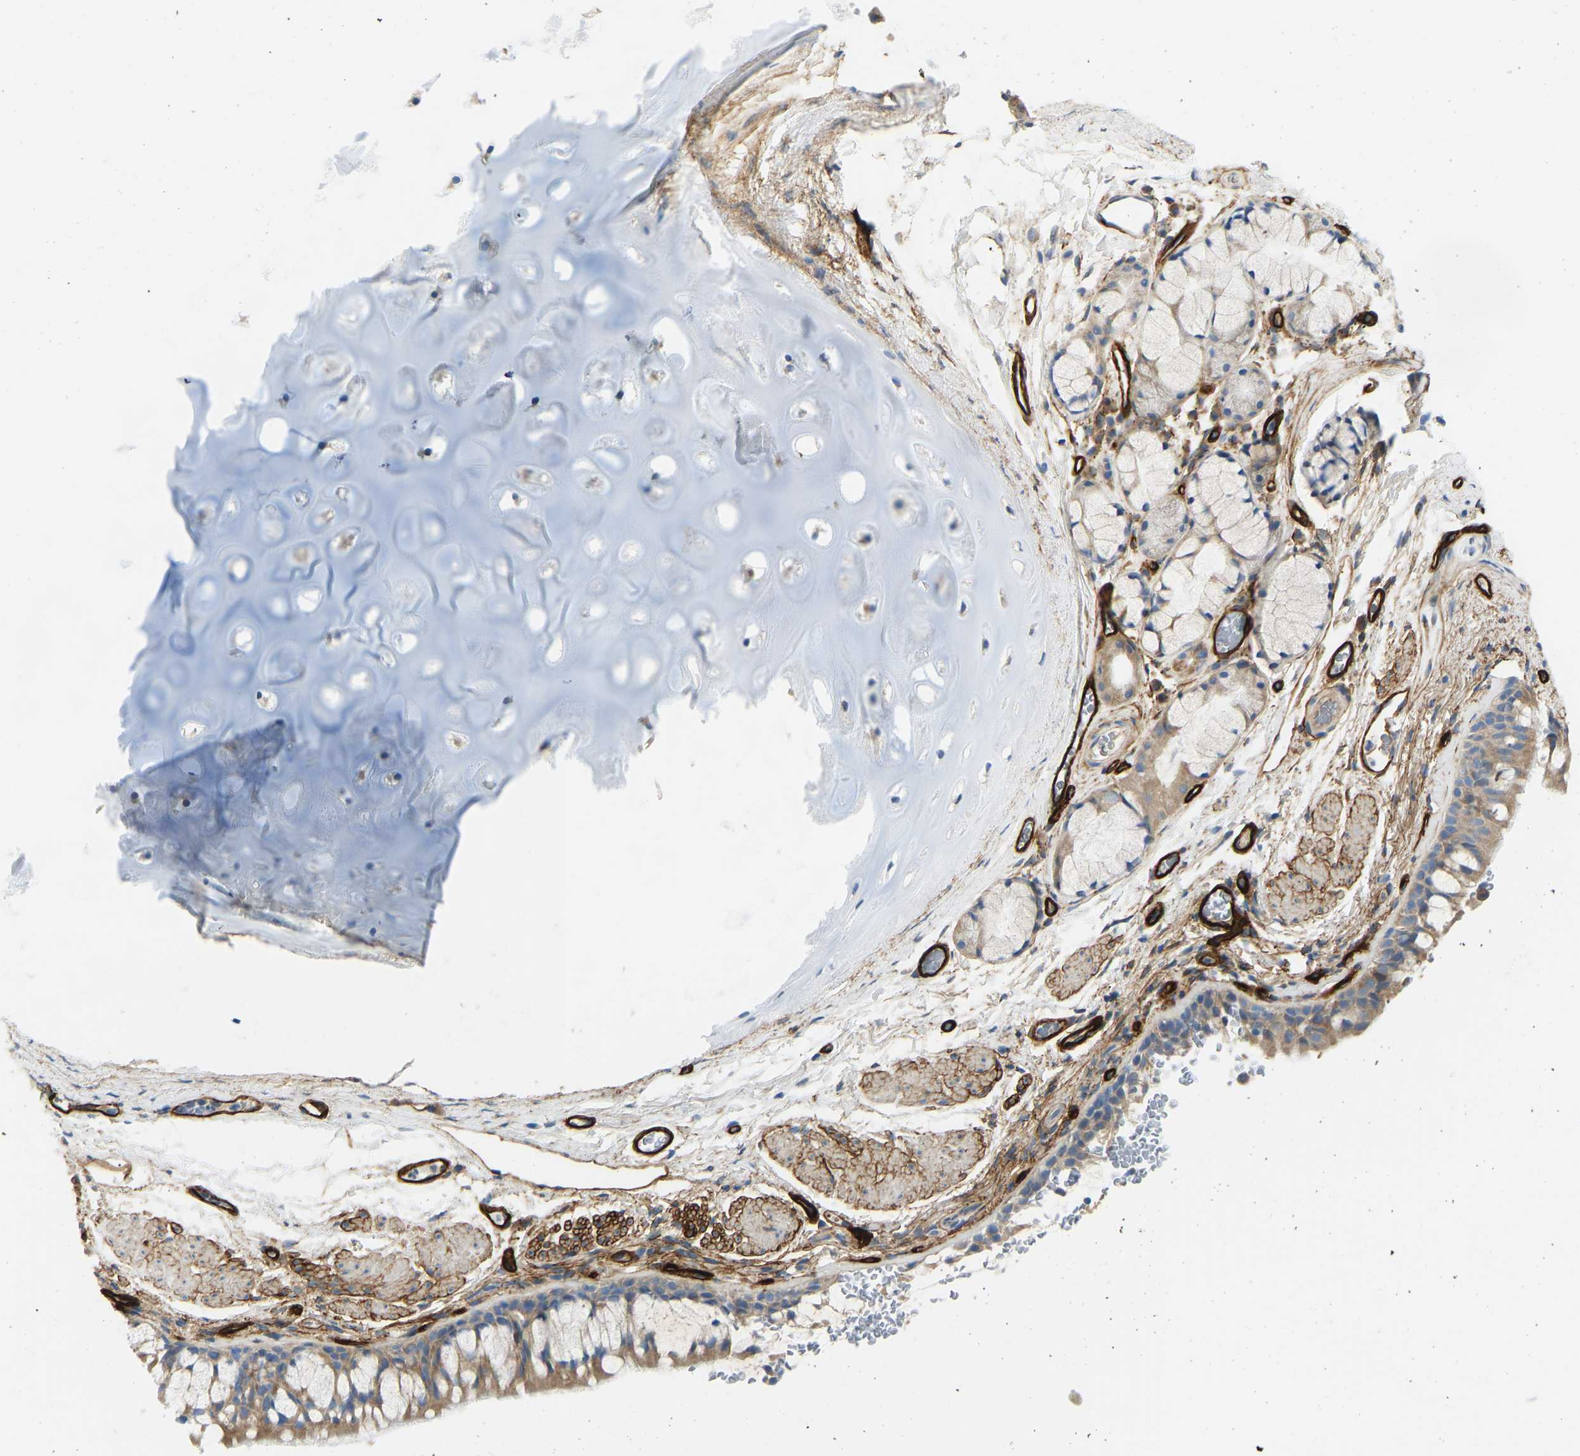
{"staining": {"intensity": "moderate", "quantity": ">75%", "location": "cytoplasmic/membranous"}, "tissue": "bronchus", "cell_type": "Respiratory epithelial cells", "image_type": "normal", "snomed": [{"axis": "morphology", "description": "Normal tissue, NOS"}, {"axis": "topography", "description": "Cartilage tissue"}, {"axis": "topography", "description": "Bronchus"}], "caption": "This photomicrograph demonstrates IHC staining of unremarkable human bronchus, with medium moderate cytoplasmic/membranous expression in about >75% of respiratory epithelial cells.", "gene": "COL15A1", "patient": {"sex": "female", "age": 53}}